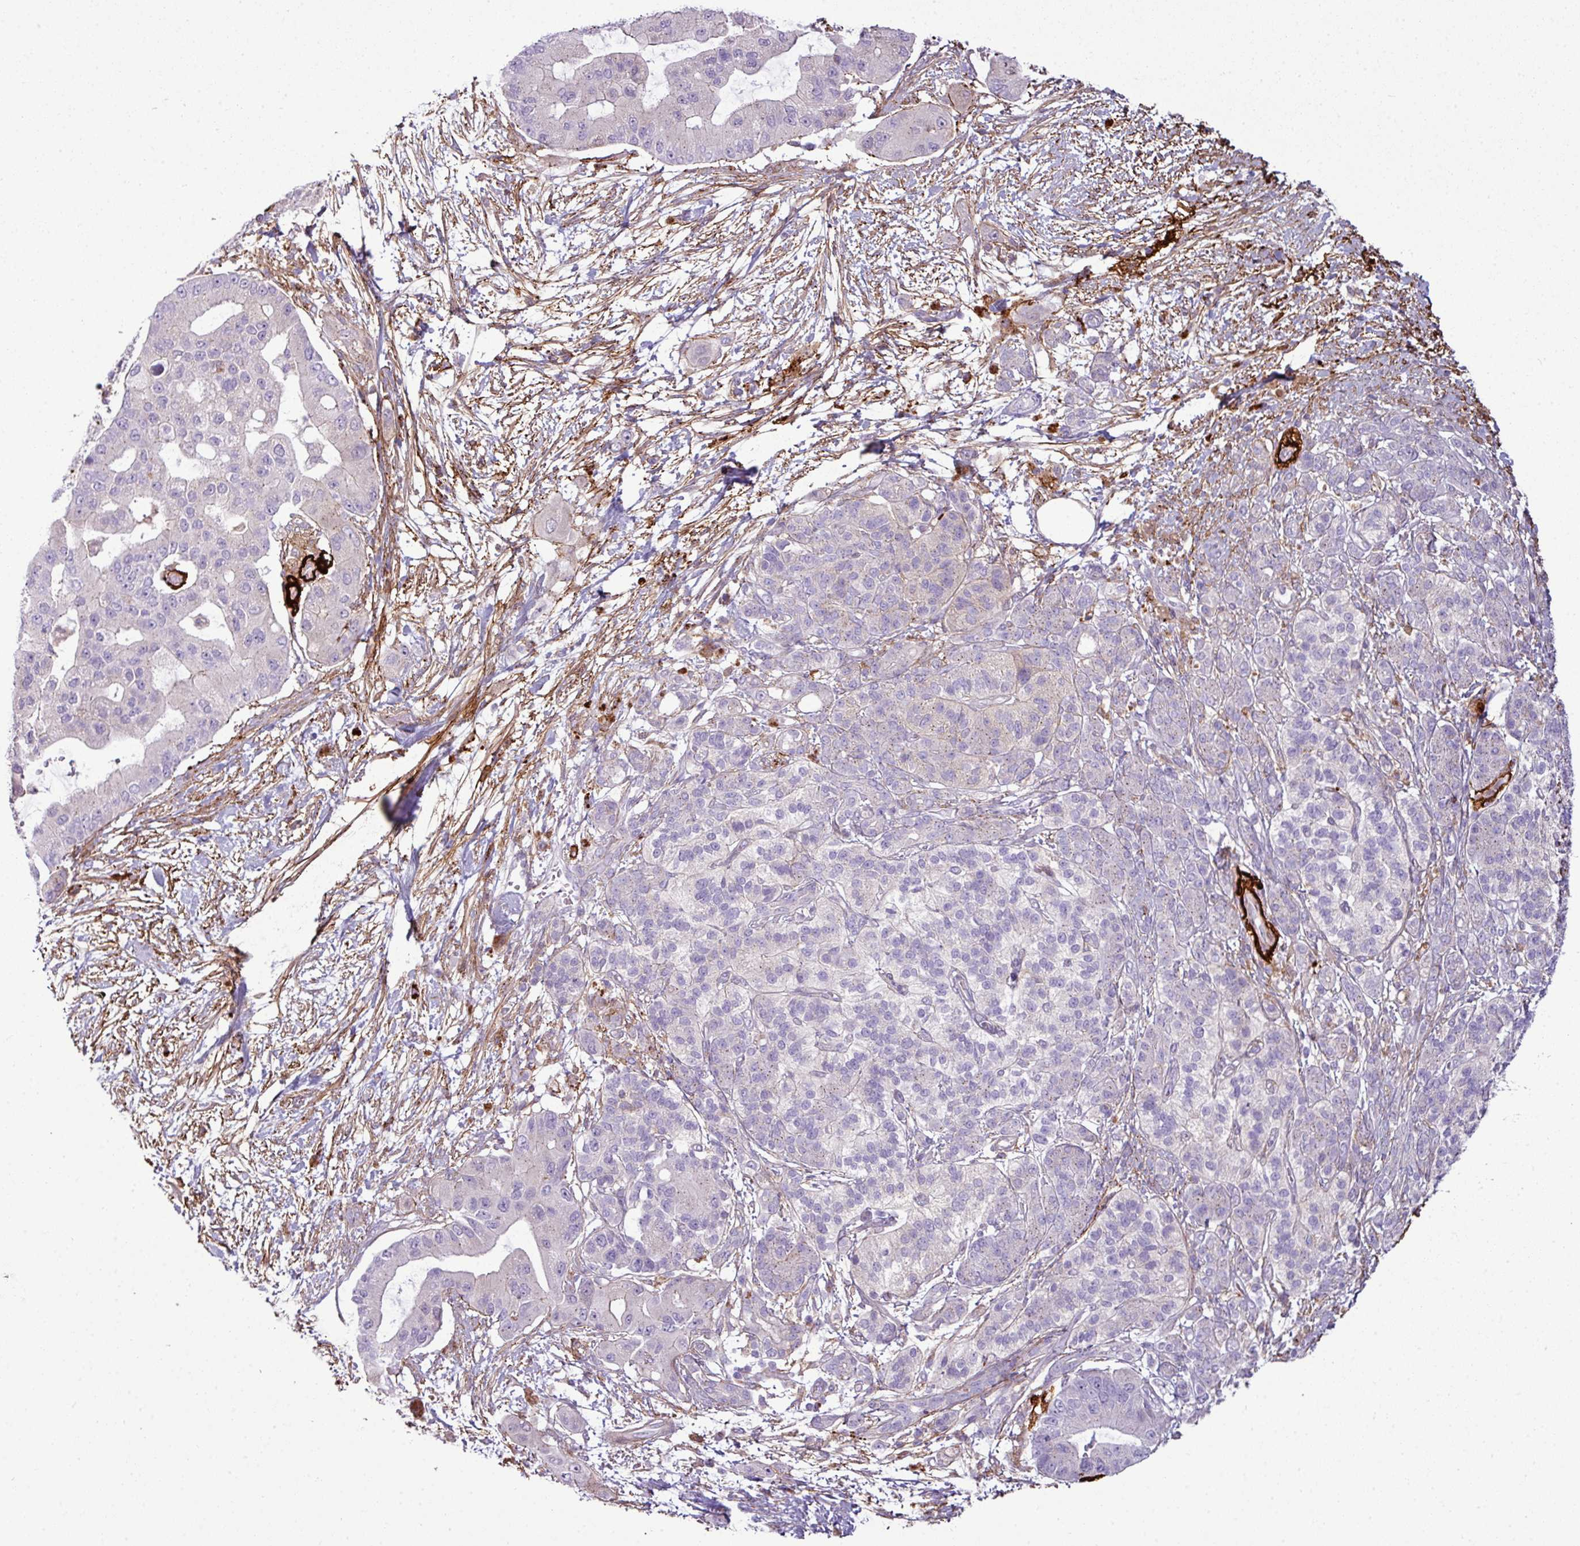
{"staining": {"intensity": "negative", "quantity": "none", "location": "none"}, "tissue": "pancreatic cancer", "cell_type": "Tumor cells", "image_type": "cancer", "snomed": [{"axis": "morphology", "description": "Adenocarcinoma, NOS"}, {"axis": "topography", "description": "Pancreas"}], "caption": "Immunohistochemistry (IHC) histopathology image of neoplastic tissue: human pancreatic adenocarcinoma stained with DAB (3,3'-diaminobenzidine) demonstrates no significant protein staining in tumor cells.", "gene": "COL8A1", "patient": {"sex": "male", "age": 57}}